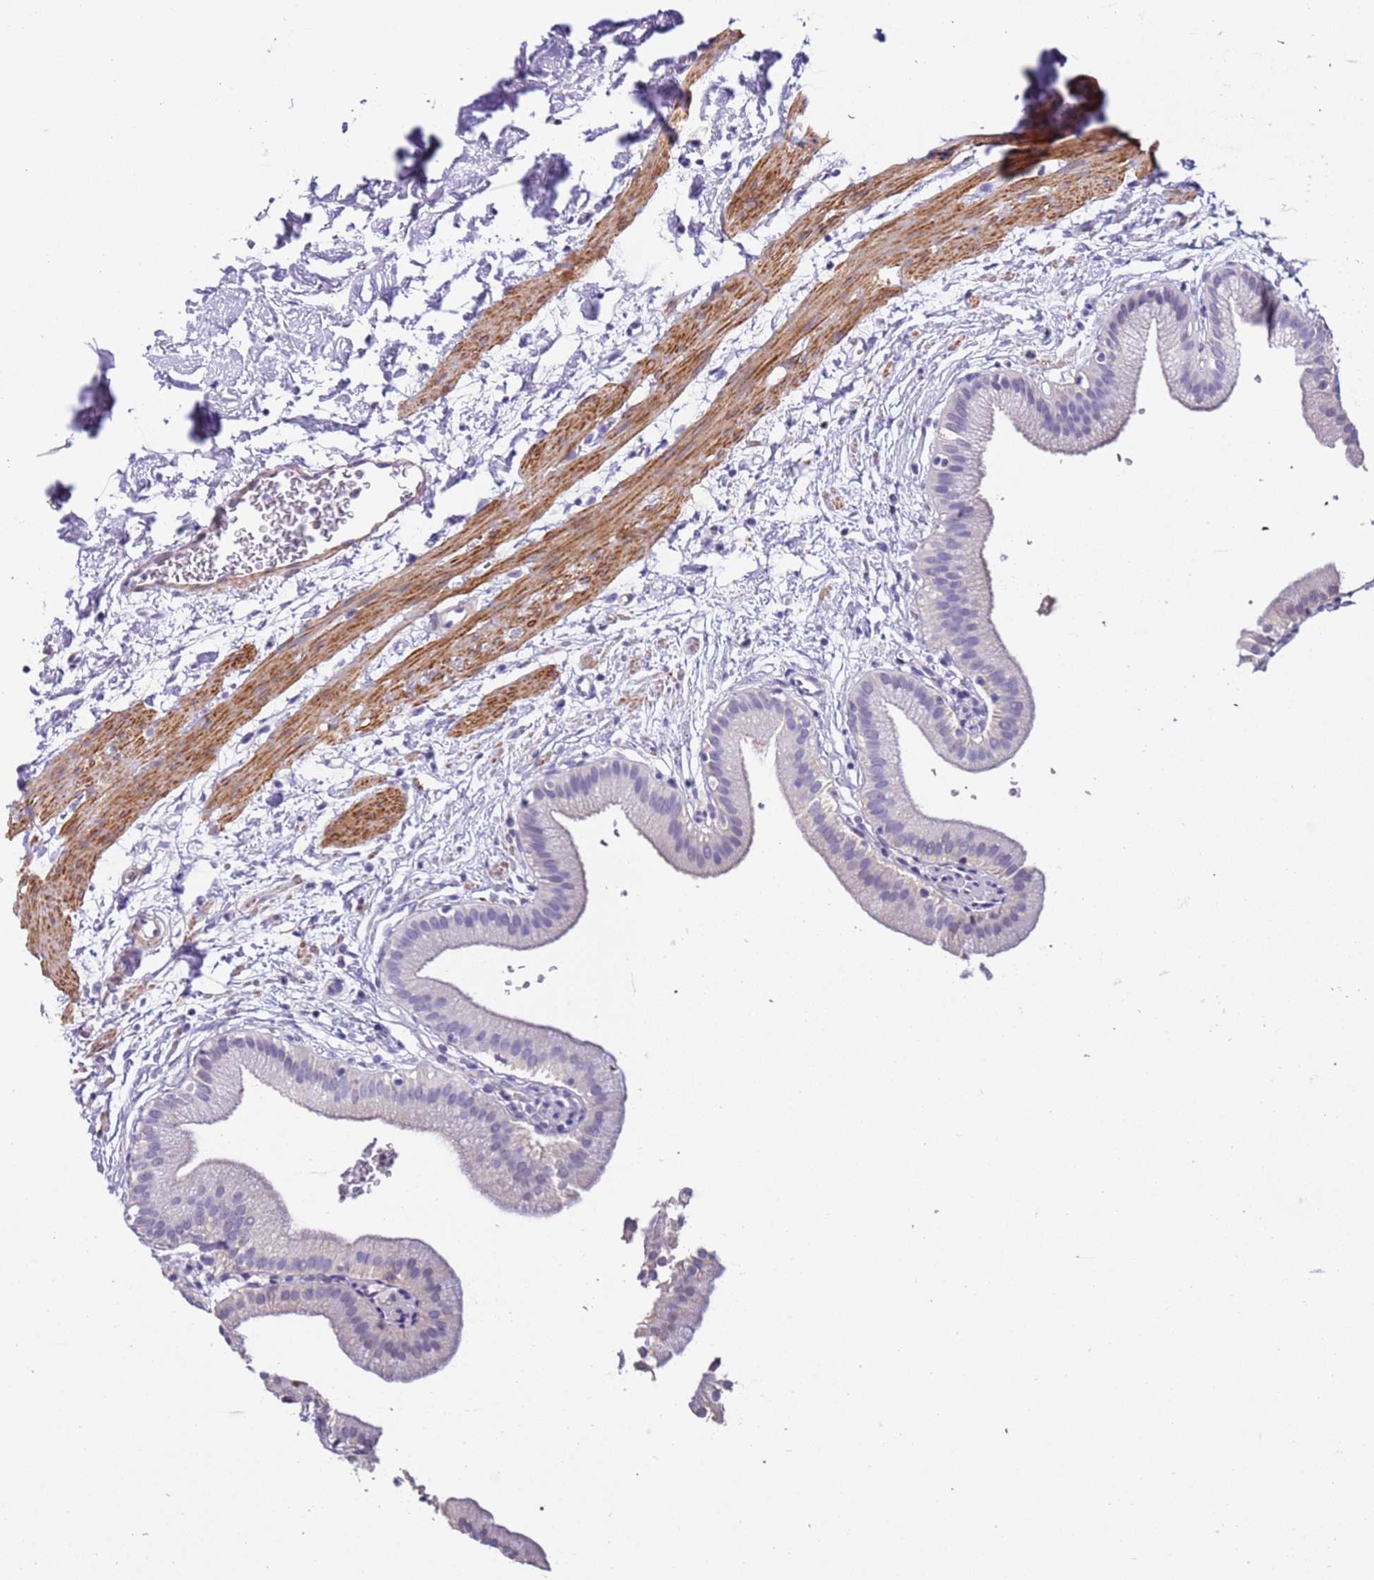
{"staining": {"intensity": "negative", "quantity": "none", "location": "none"}, "tissue": "gallbladder", "cell_type": "Glandular cells", "image_type": "normal", "snomed": [{"axis": "morphology", "description": "Normal tissue, NOS"}, {"axis": "topography", "description": "Gallbladder"}], "caption": "A high-resolution micrograph shows IHC staining of normal gallbladder, which demonstrates no significant staining in glandular cells.", "gene": "PCGF2", "patient": {"sex": "male", "age": 55}}